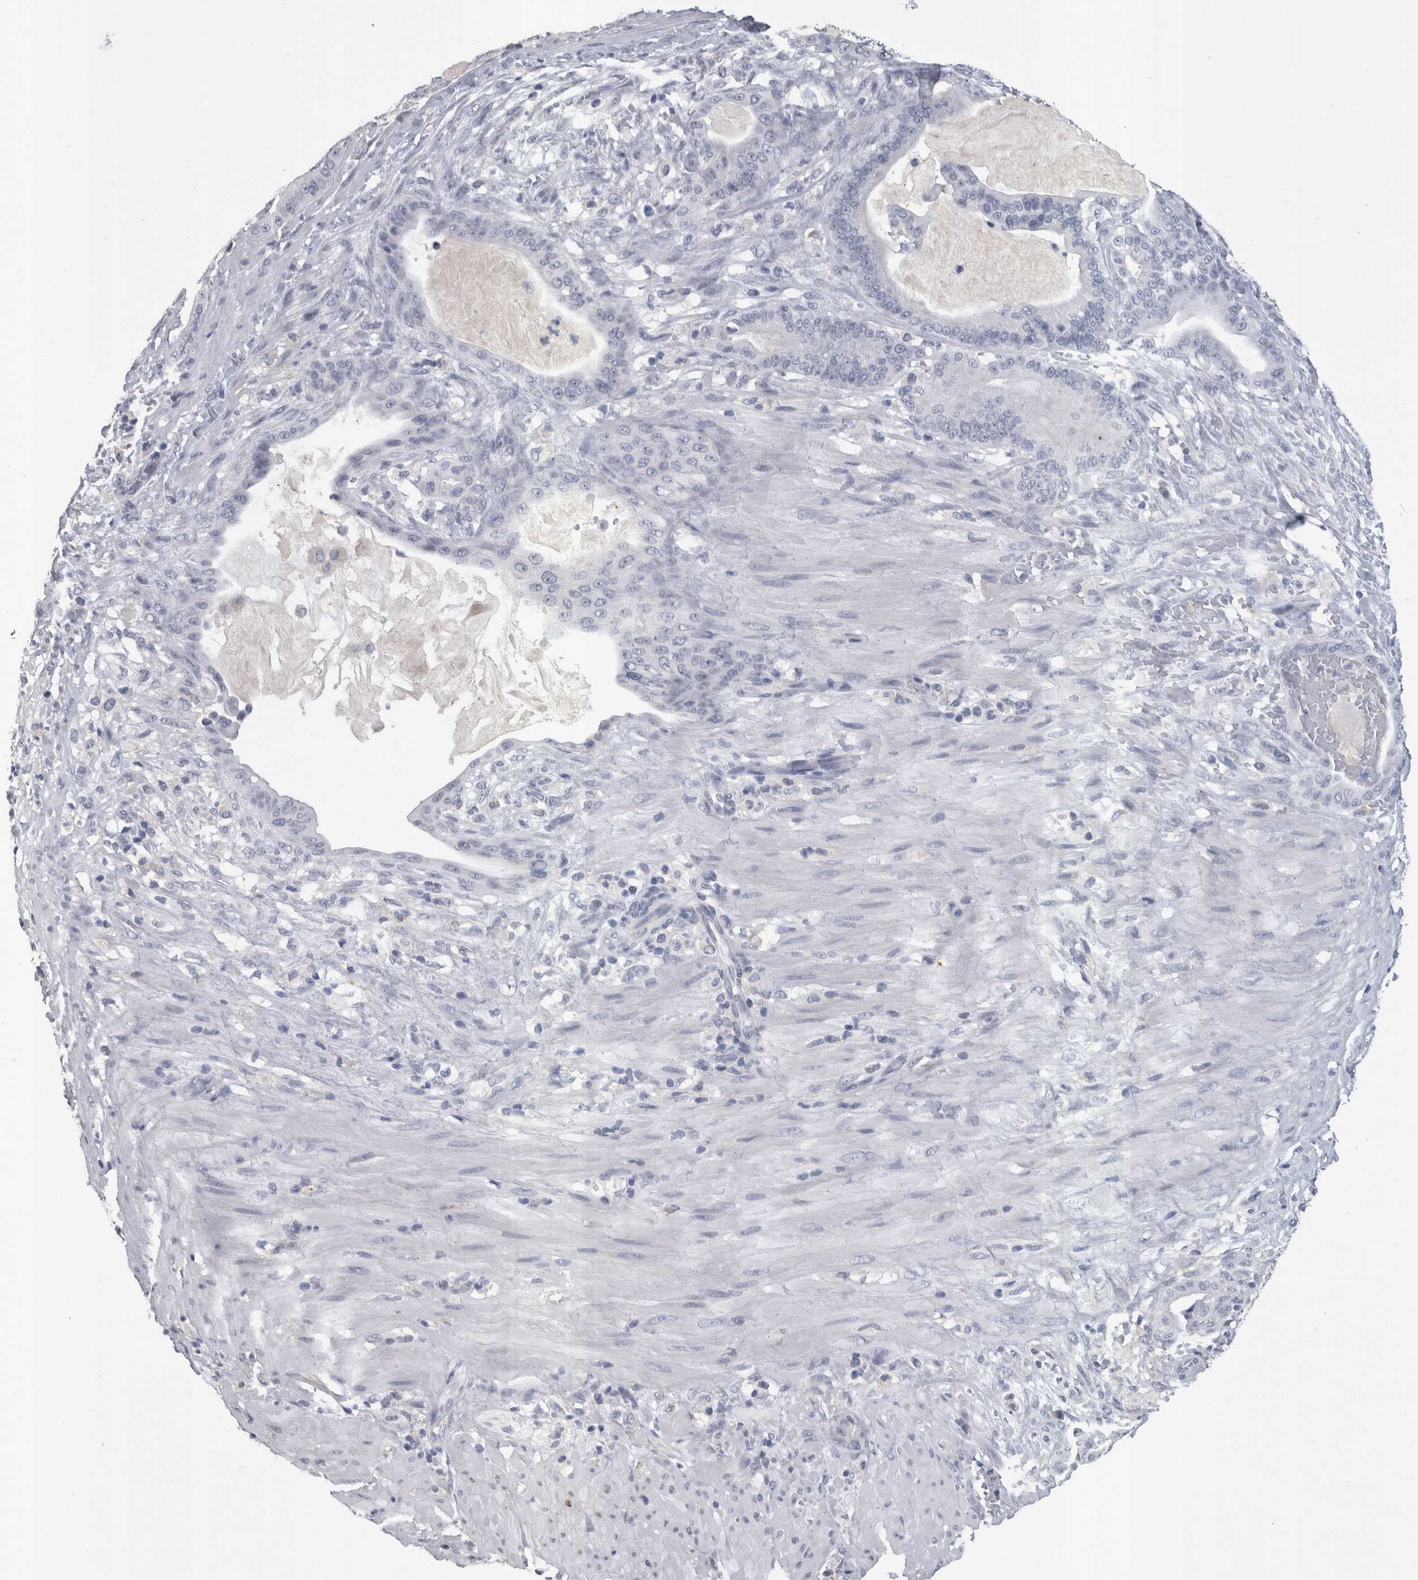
{"staining": {"intensity": "negative", "quantity": "none", "location": "none"}, "tissue": "pancreatic cancer", "cell_type": "Tumor cells", "image_type": "cancer", "snomed": [{"axis": "morphology", "description": "Adenocarcinoma, NOS"}, {"axis": "topography", "description": "Pancreas"}], "caption": "Tumor cells are negative for protein expression in human pancreatic cancer (adenocarcinoma). (IHC, brightfield microscopy, high magnification).", "gene": "PAX5", "patient": {"sex": "male", "age": 63}}